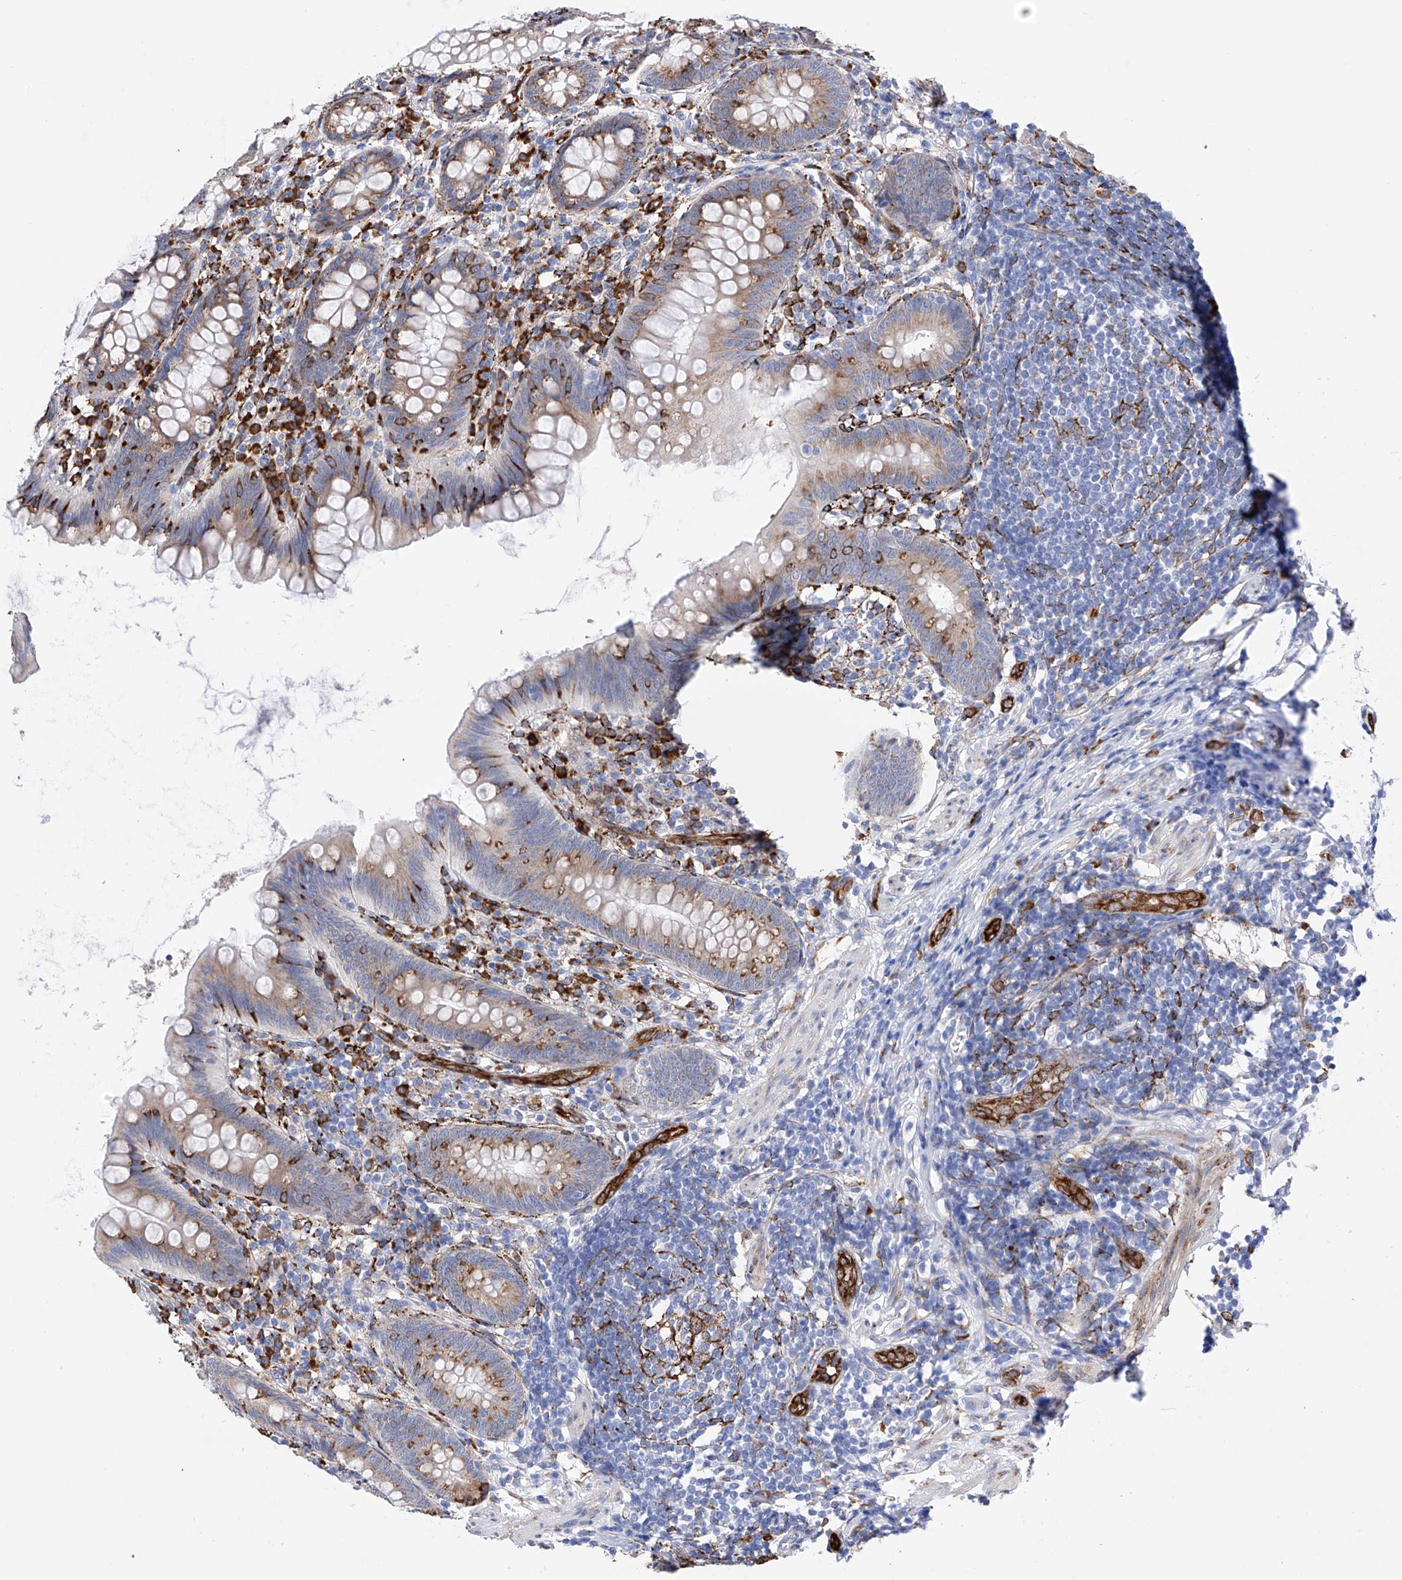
{"staining": {"intensity": "moderate", "quantity": "25%-75%", "location": "cytoplasmic/membranous"}, "tissue": "appendix", "cell_type": "Glandular cells", "image_type": "normal", "snomed": [{"axis": "morphology", "description": "Normal tissue, NOS"}, {"axis": "topography", "description": "Appendix"}], "caption": "Unremarkable appendix shows moderate cytoplasmic/membranous staining in approximately 25%-75% of glandular cells, visualized by immunohistochemistry.", "gene": "PDIA5", "patient": {"sex": "female", "age": 62}}